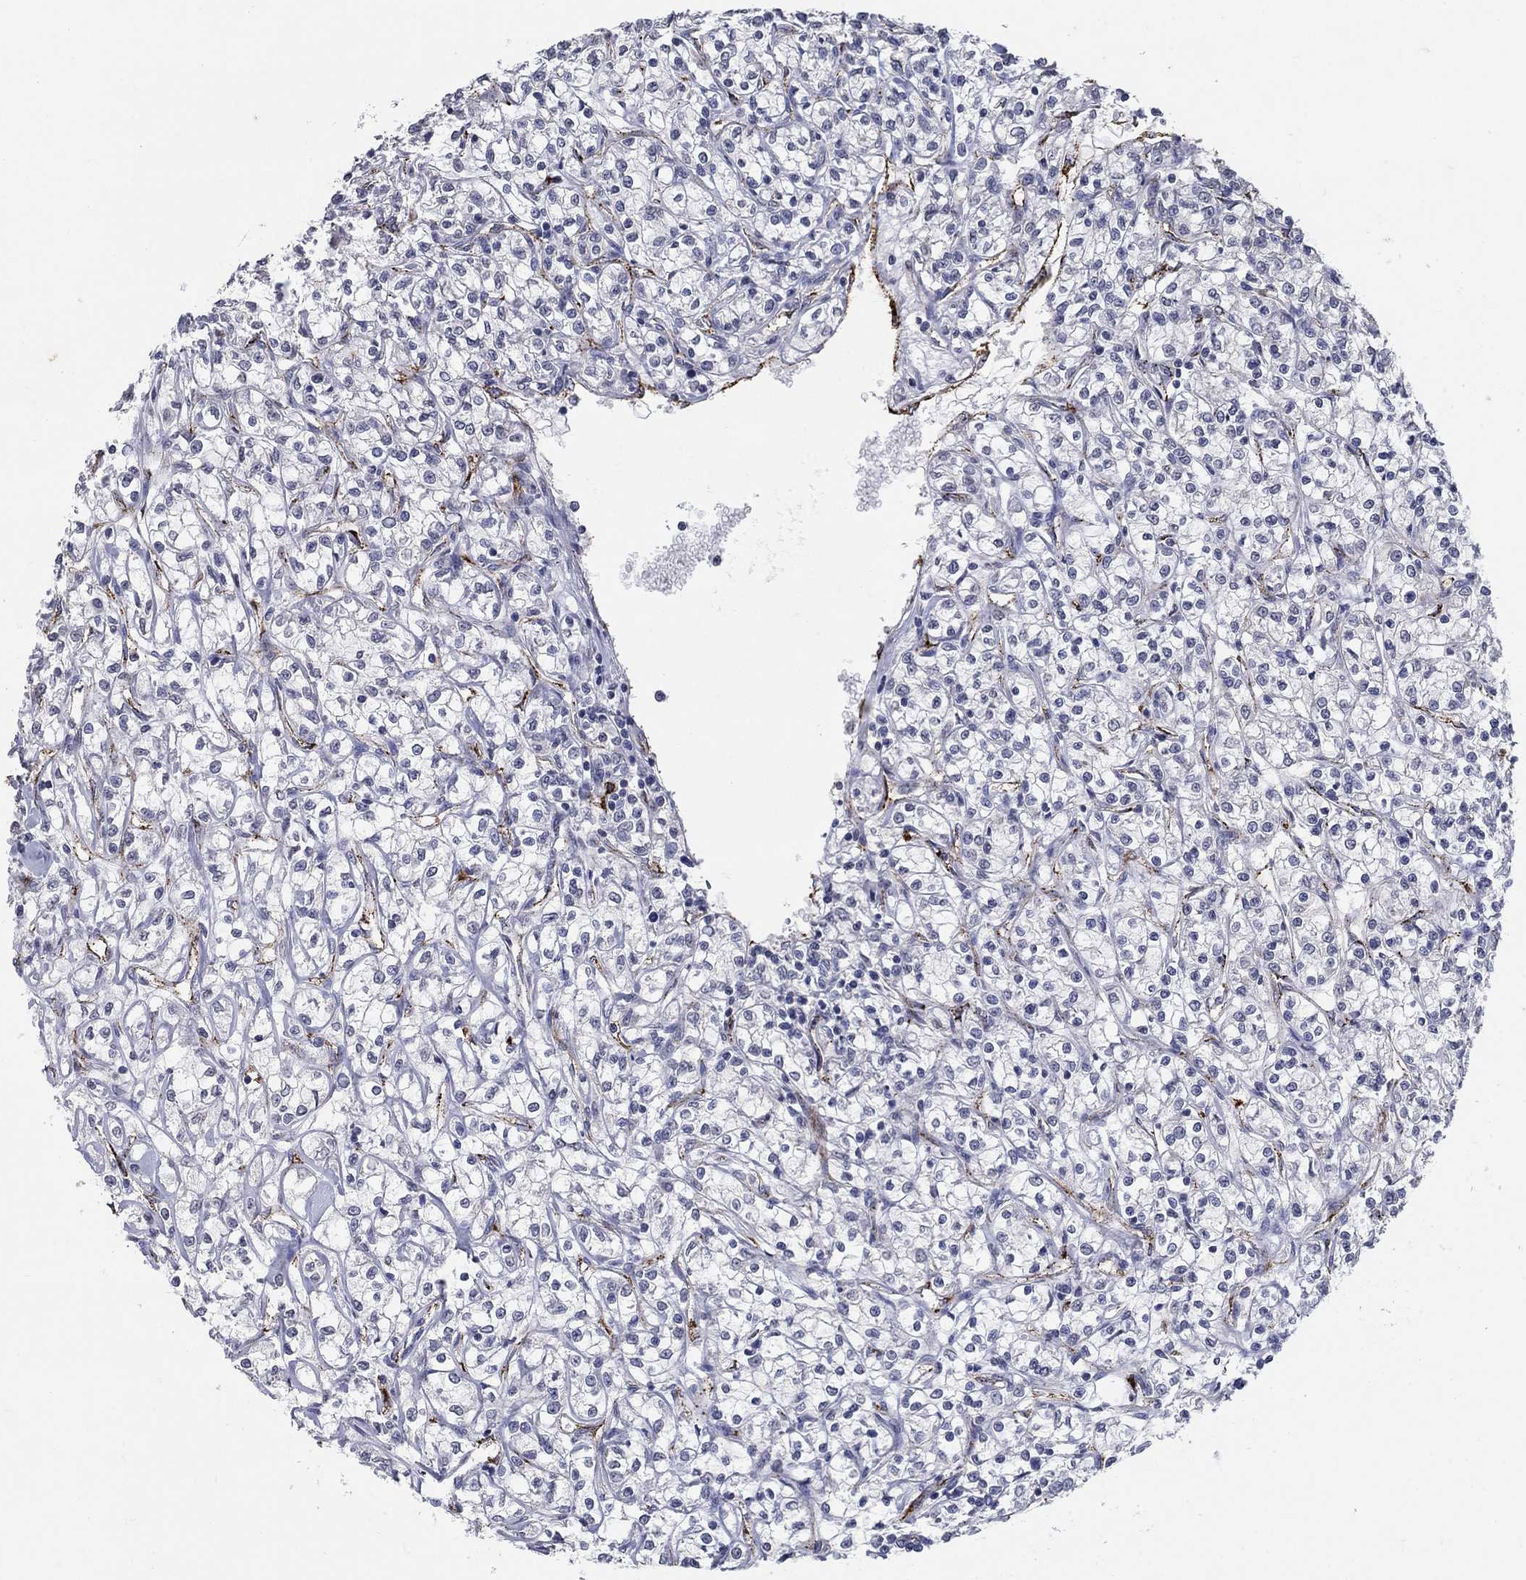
{"staining": {"intensity": "negative", "quantity": "none", "location": "none"}, "tissue": "renal cancer", "cell_type": "Tumor cells", "image_type": "cancer", "snomed": [{"axis": "morphology", "description": "Adenocarcinoma, NOS"}, {"axis": "topography", "description": "Kidney"}], "caption": "Tumor cells are negative for brown protein staining in adenocarcinoma (renal).", "gene": "TINAG", "patient": {"sex": "female", "age": 59}}